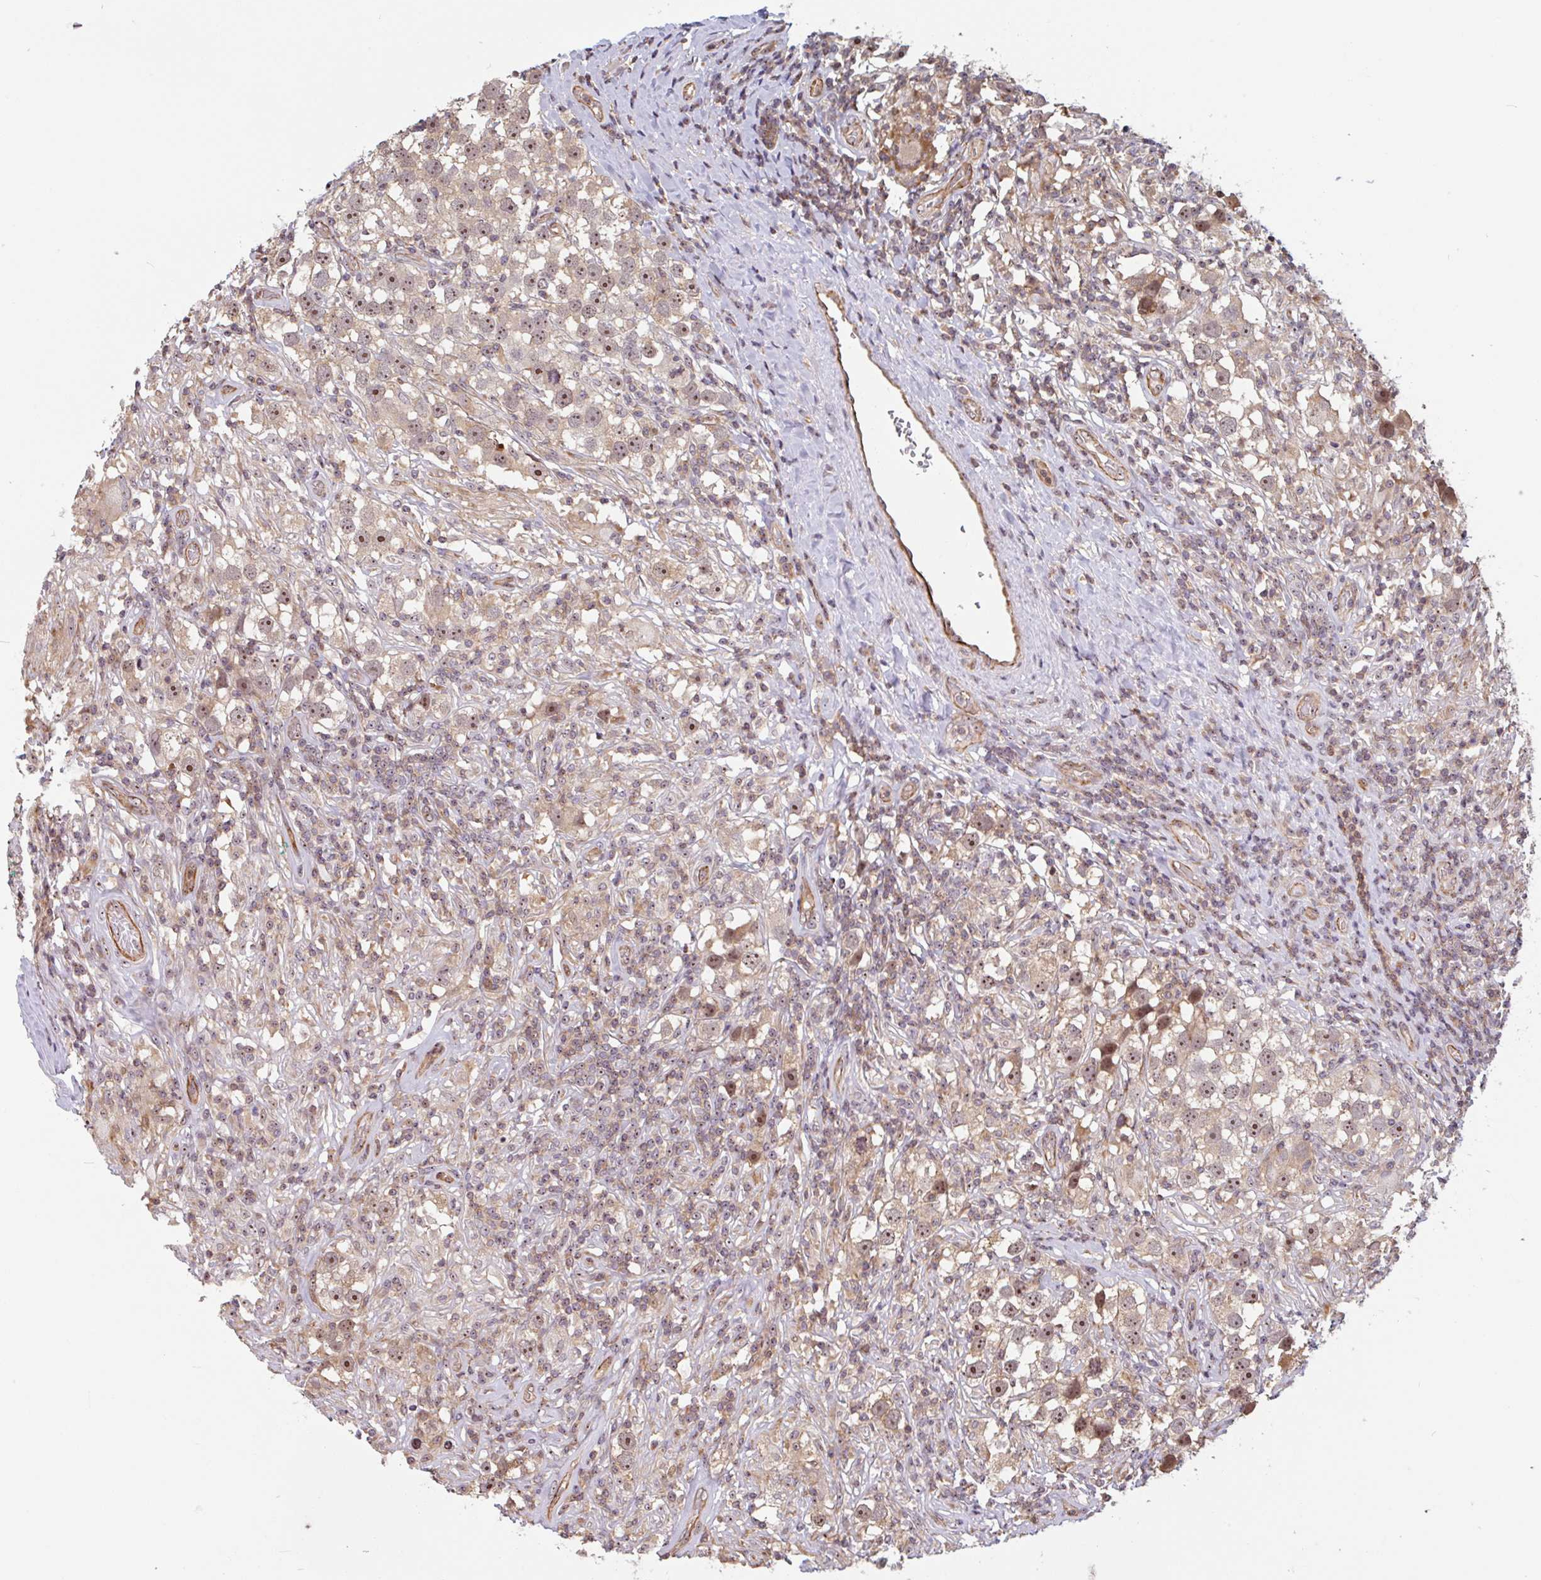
{"staining": {"intensity": "moderate", "quantity": ">75%", "location": "cytoplasmic/membranous,nuclear"}, "tissue": "testis cancer", "cell_type": "Tumor cells", "image_type": "cancer", "snomed": [{"axis": "morphology", "description": "Seminoma, NOS"}, {"axis": "topography", "description": "Testis"}], "caption": "Immunohistochemical staining of human seminoma (testis) reveals medium levels of moderate cytoplasmic/membranous and nuclear protein staining in approximately >75% of tumor cells.", "gene": "ZNF689", "patient": {"sex": "male", "age": 49}}